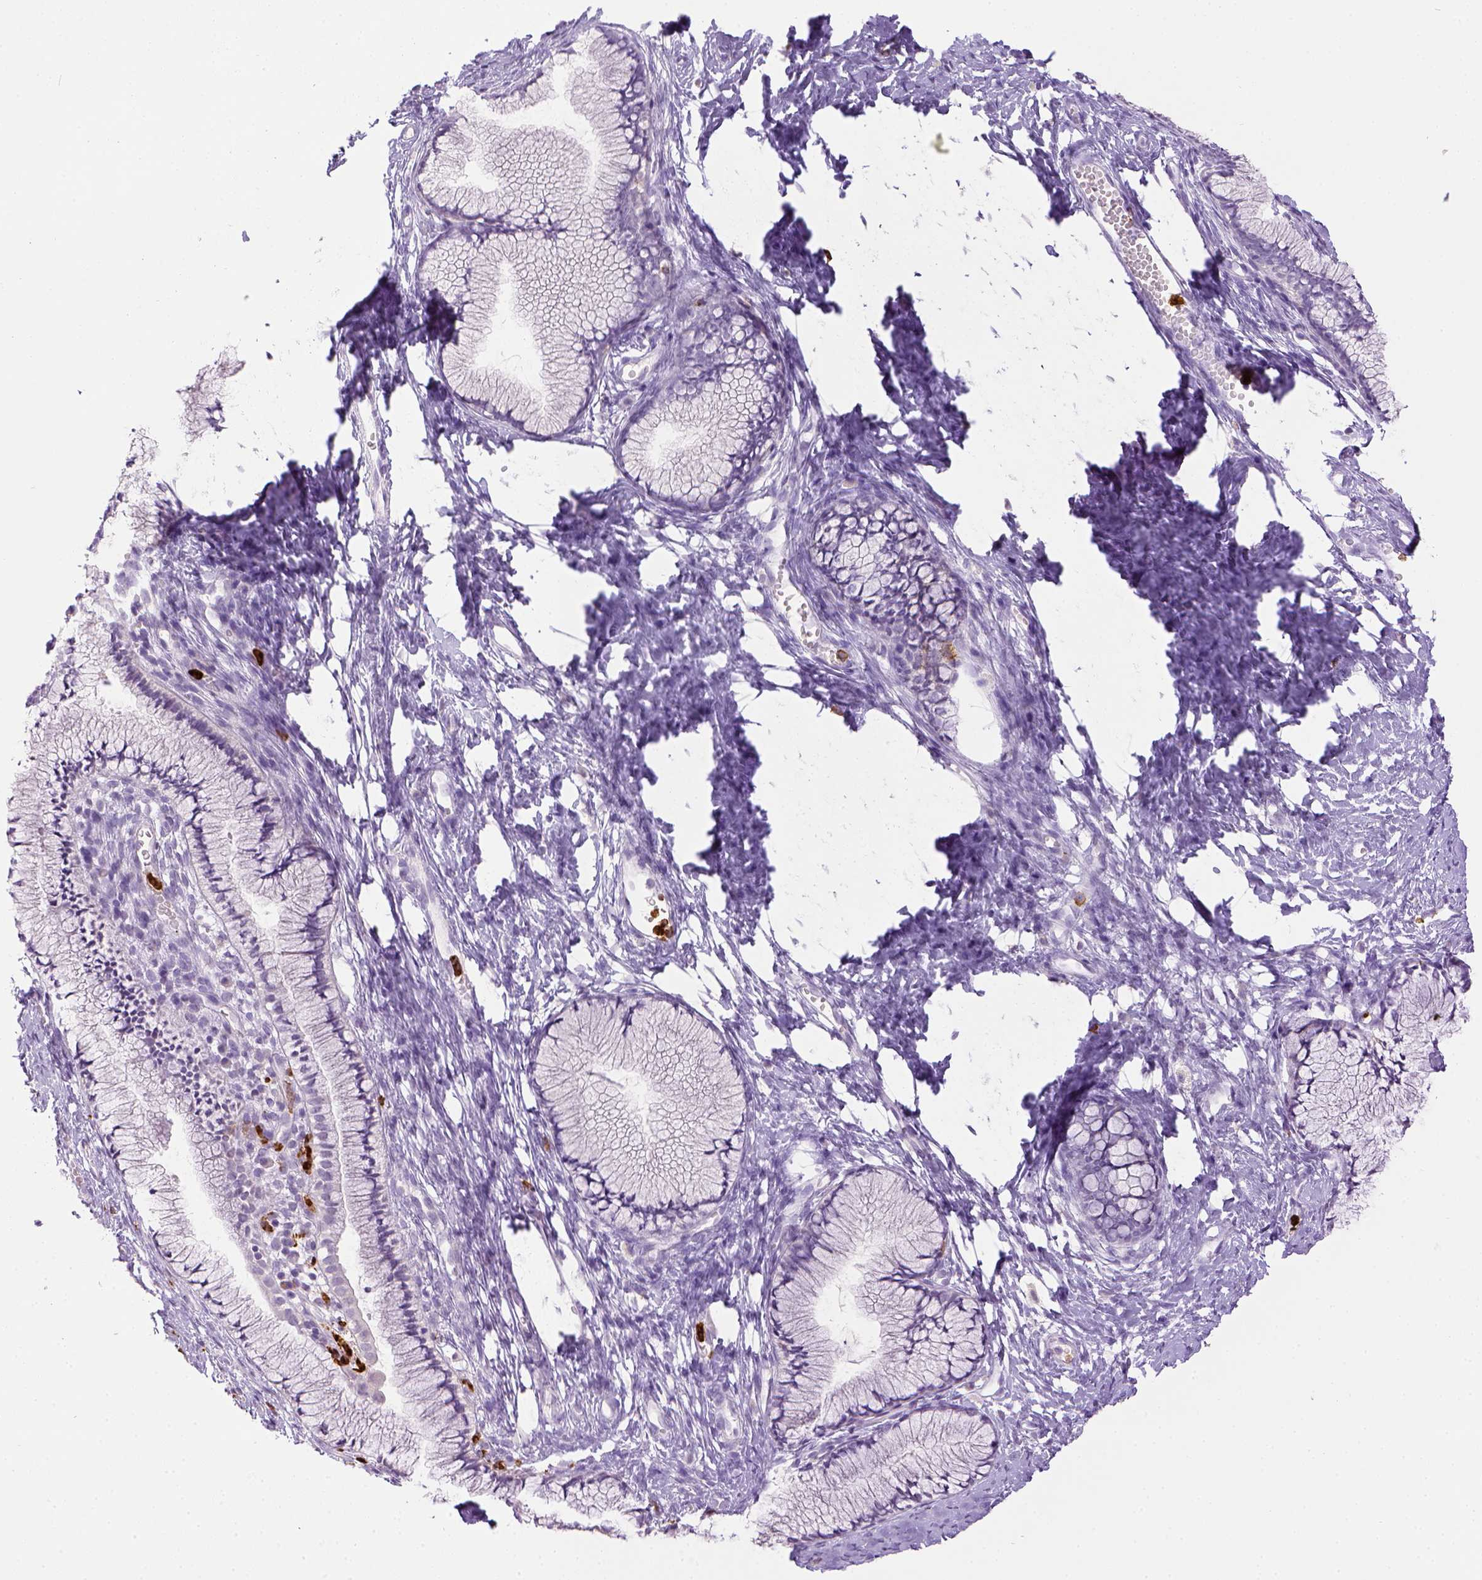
{"staining": {"intensity": "negative", "quantity": "none", "location": "none"}, "tissue": "cervix", "cell_type": "Glandular cells", "image_type": "normal", "snomed": [{"axis": "morphology", "description": "Normal tissue, NOS"}, {"axis": "topography", "description": "Cervix"}], "caption": "Immunohistochemistry (IHC) image of benign cervix: human cervix stained with DAB exhibits no significant protein positivity in glandular cells. (DAB immunohistochemistry with hematoxylin counter stain).", "gene": "ITGAM", "patient": {"sex": "female", "age": 40}}